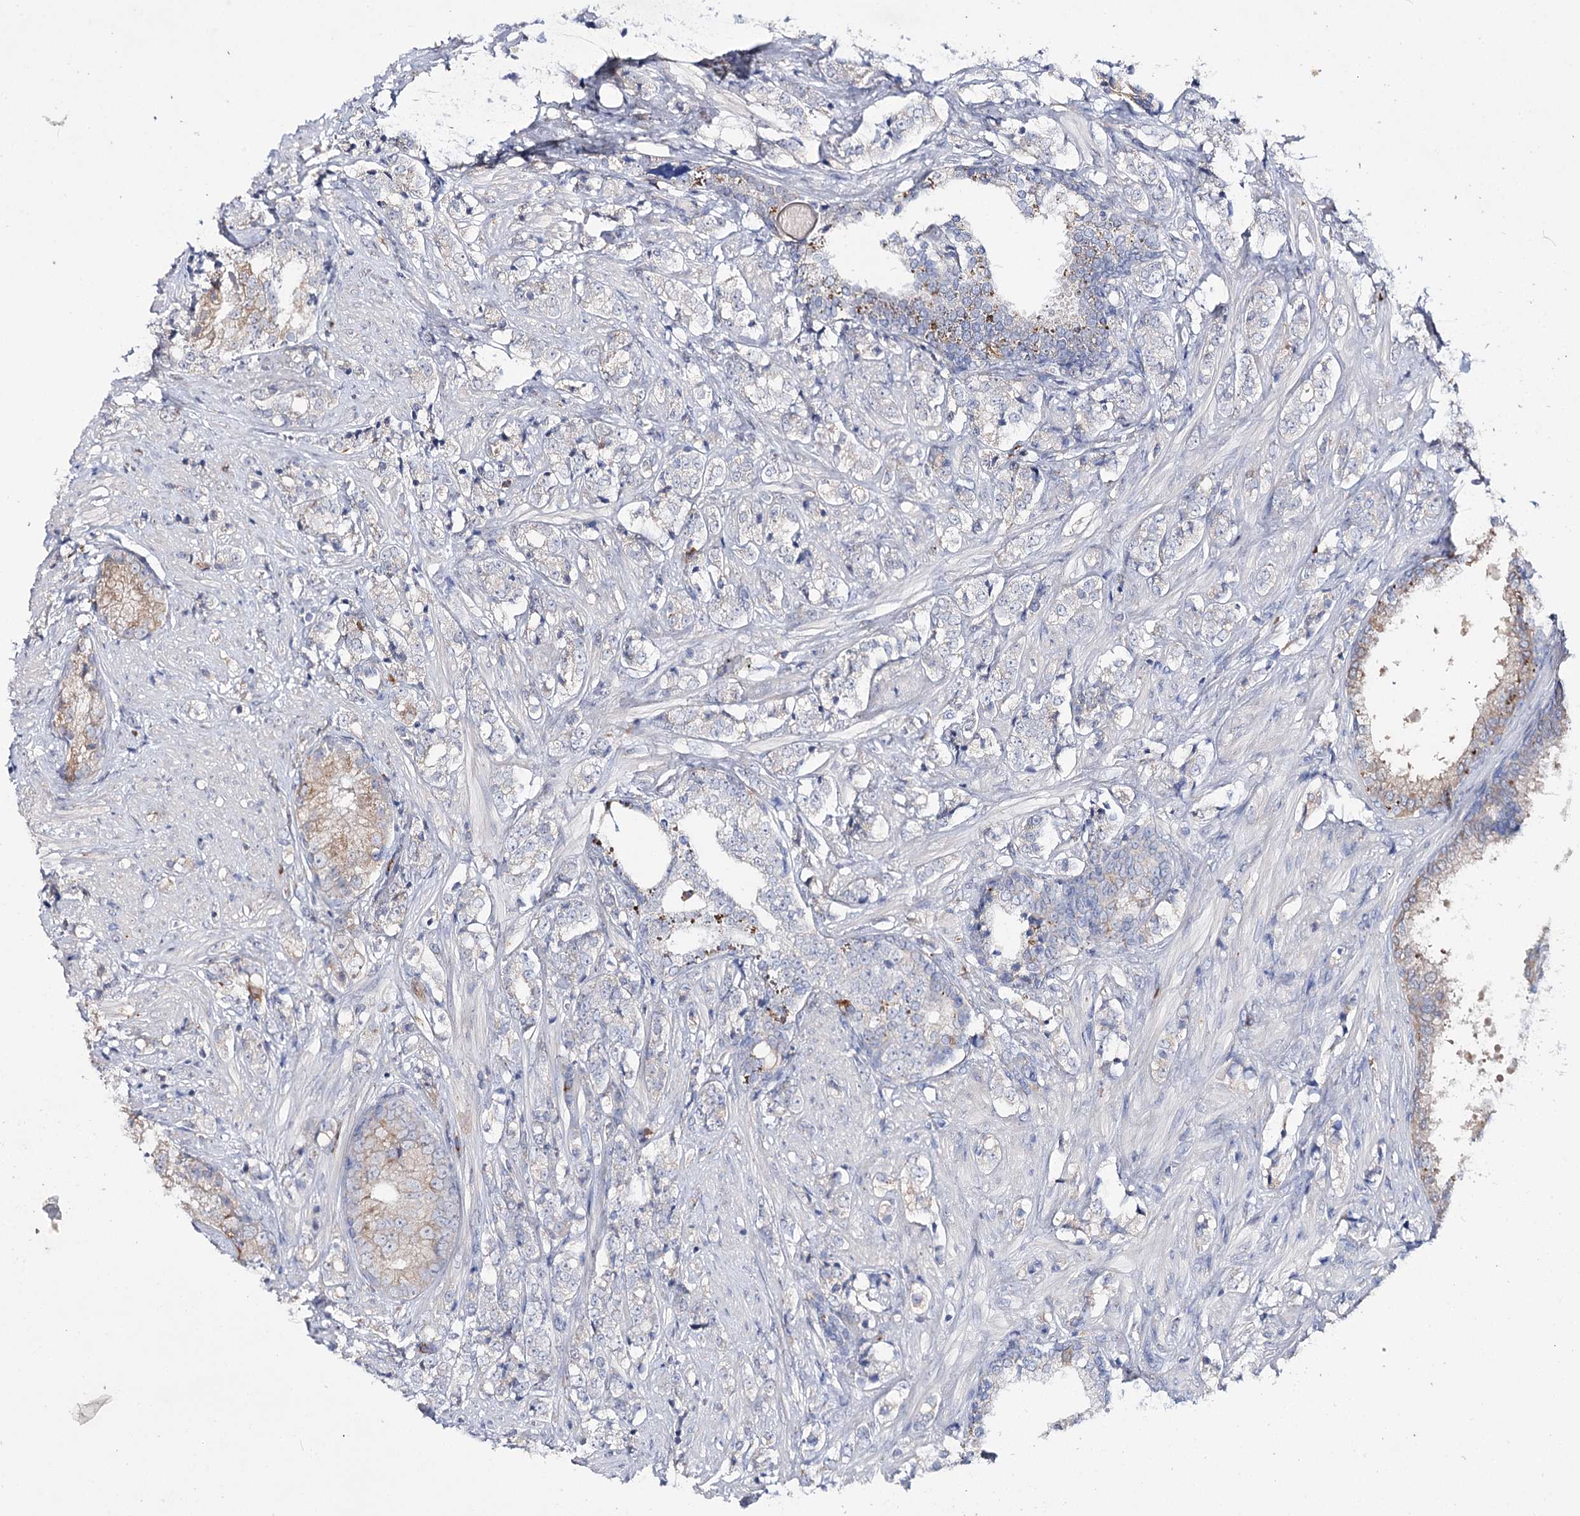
{"staining": {"intensity": "negative", "quantity": "none", "location": "none"}, "tissue": "prostate cancer", "cell_type": "Tumor cells", "image_type": "cancer", "snomed": [{"axis": "morphology", "description": "Adenocarcinoma, High grade"}, {"axis": "topography", "description": "Prostate"}], "caption": "Tumor cells are negative for brown protein staining in prostate cancer.", "gene": "IL1RAP", "patient": {"sex": "male", "age": 69}}